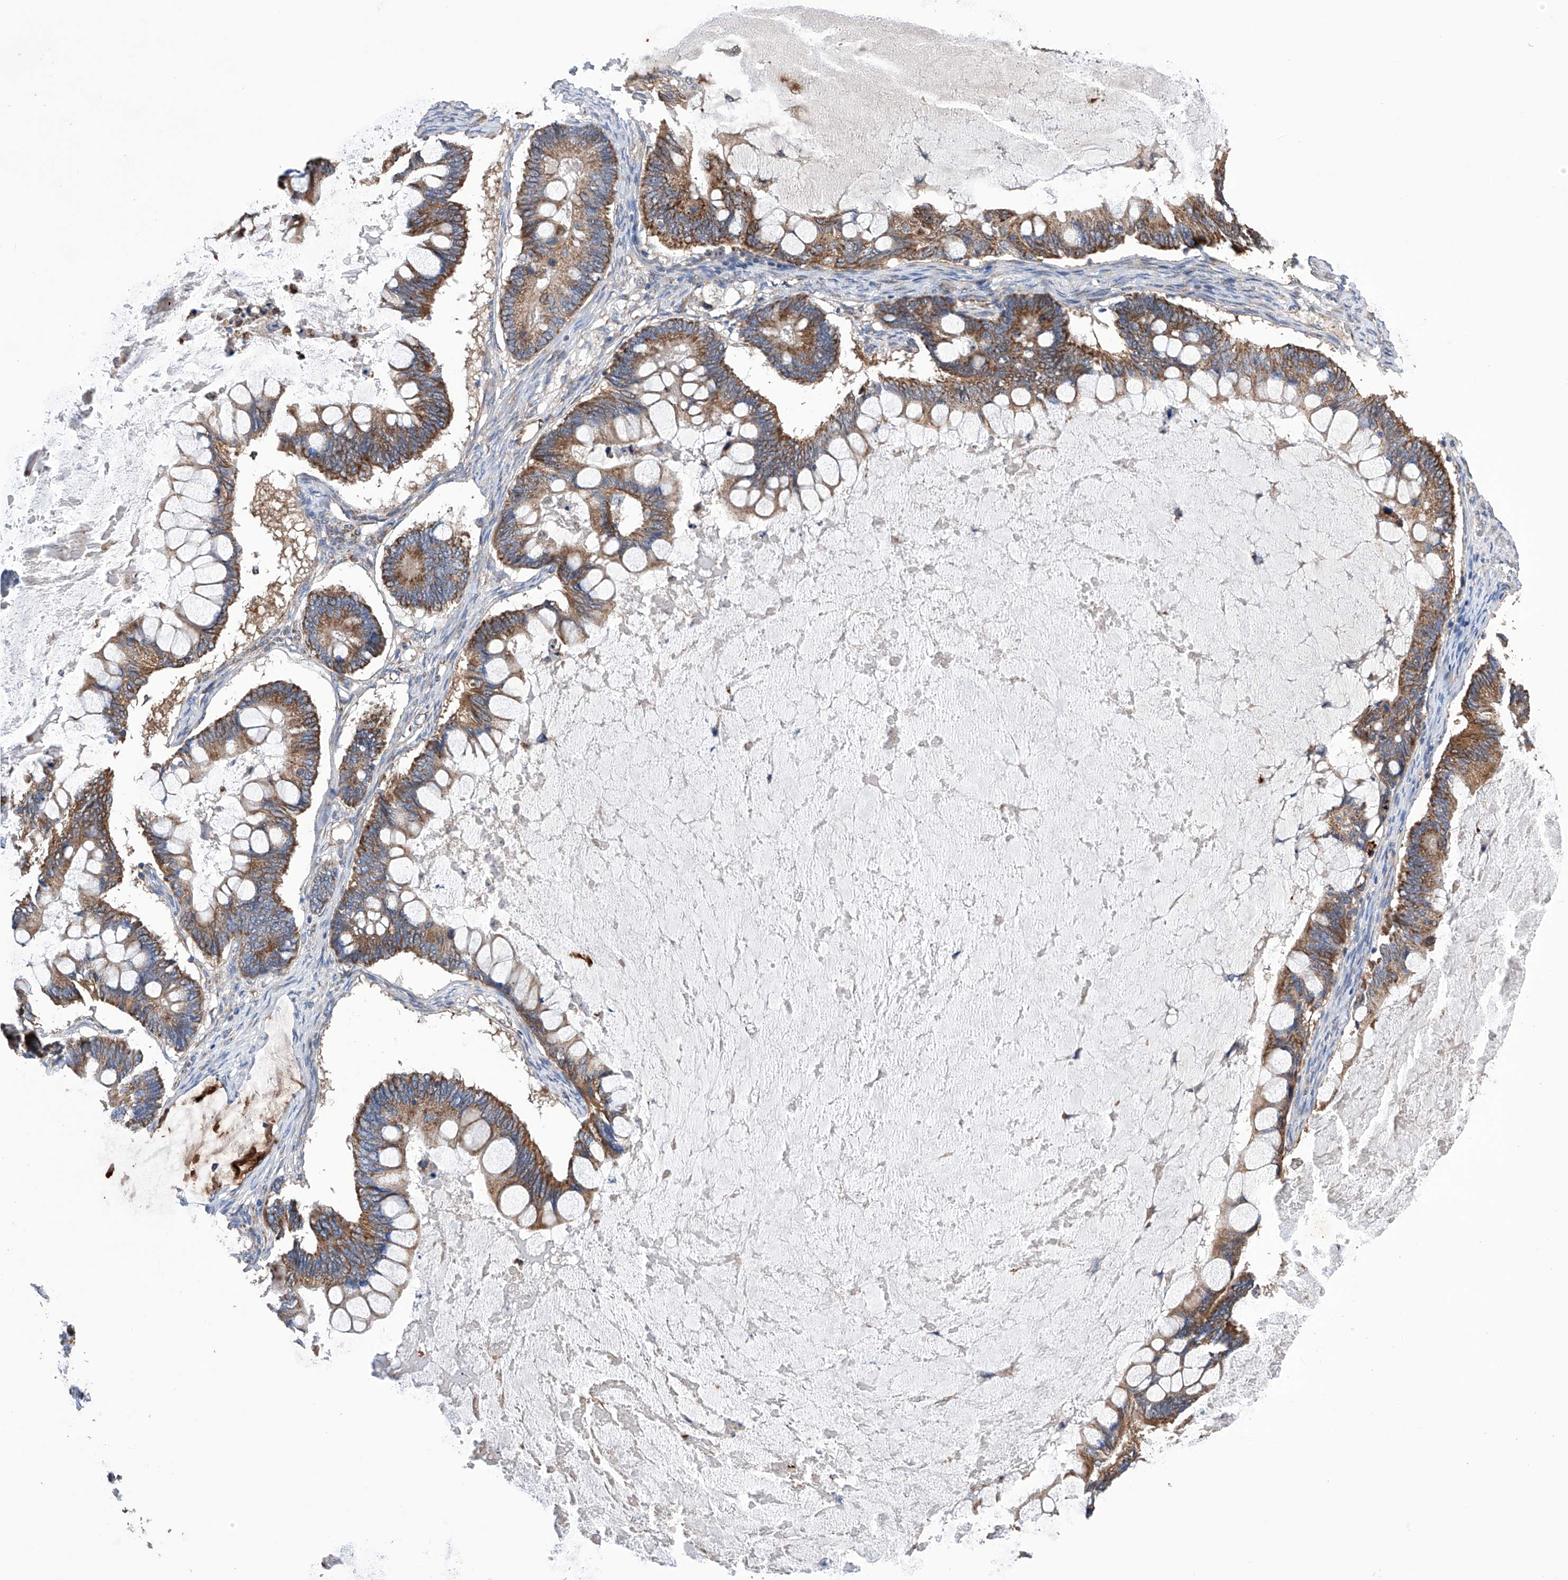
{"staining": {"intensity": "moderate", "quantity": ">75%", "location": "cytoplasmic/membranous"}, "tissue": "ovarian cancer", "cell_type": "Tumor cells", "image_type": "cancer", "snomed": [{"axis": "morphology", "description": "Cystadenocarcinoma, mucinous, NOS"}, {"axis": "topography", "description": "Ovary"}], "caption": "Protein analysis of ovarian cancer (mucinous cystadenocarcinoma) tissue demonstrates moderate cytoplasmic/membranous expression in about >75% of tumor cells. (Brightfield microscopy of DAB IHC at high magnification).", "gene": "EFCAB2", "patient": {"sex": "female", "age": 61}}